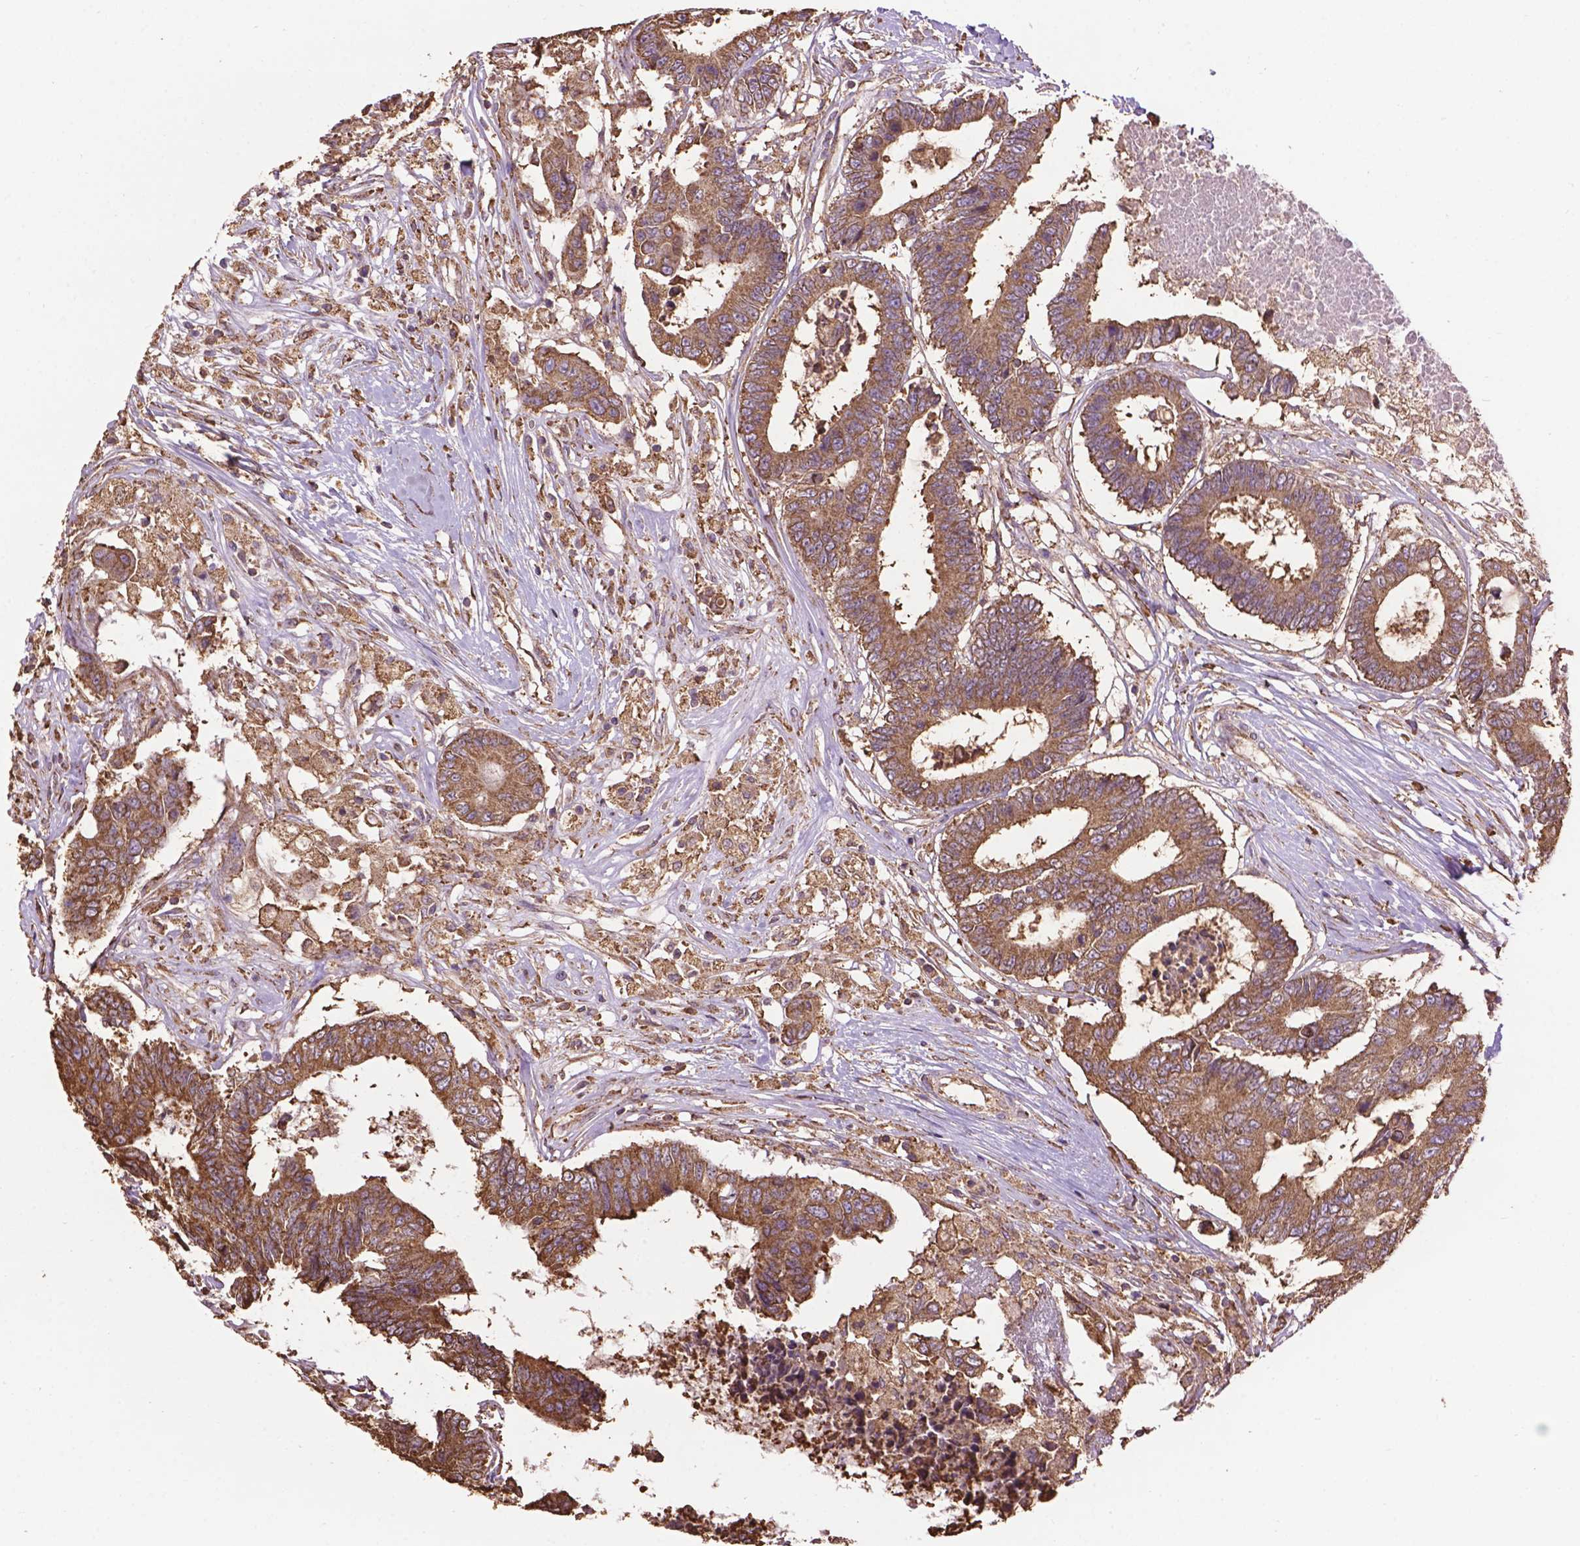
{"staining": {"intensity": "moderate", "quantity": ">75%", "location": "cytoplasmic/membranous"}, "tissue": "colorectal cancer", "cell_type": "Tumor cells", "image_type": "cancer", "snomed": [{"axis": "morphology", "description": "Adenocarcinoma, NOS"}, {"axis": "topography", "description": "Colon"}], "caption": "Adenocarcinoma (colorectal) was stained to show a protein in brown. There is medium levels of moderate cytoplasmic/membranous staining in approximately >75% of tumor cells. (Stains: DAB (3,3'-diaminobenzidine) in brown, nuclei in blue, Microscopy: brightfield microscopy at high magnification).", "gene": "PPP2R5E", "patient": {"sex": "female", "age": 48}}